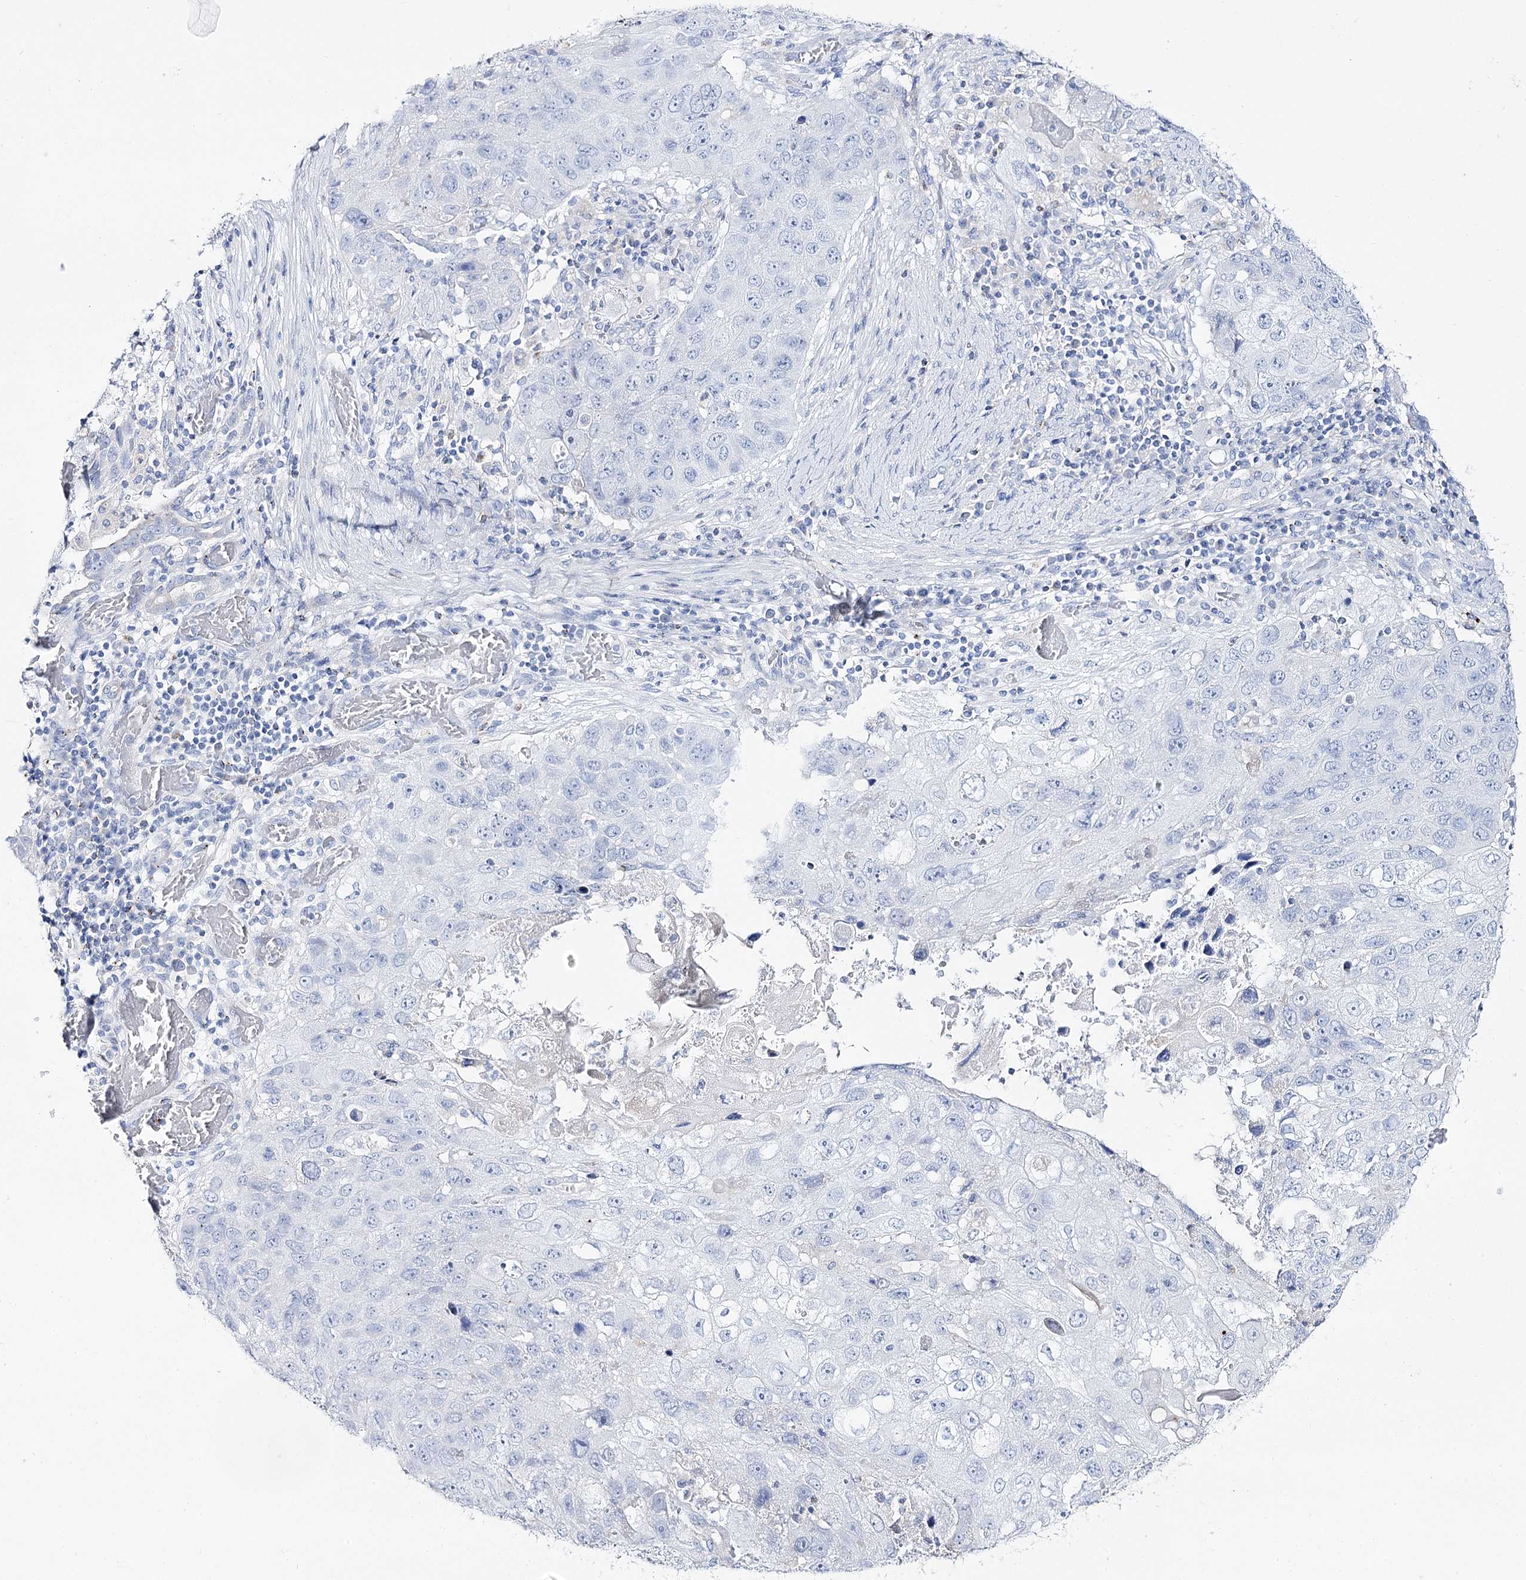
{"staining": {"intensity": "negative", "quantity": "none", "location": "none"}, "tissue": "lung cancer", "cell_type": "Tumor cells", "image_type": "cancer", "snomed": [{"axis": "morphology", "description": "Squamous cell carcinoma, NOS"}, {"axis": "topography", "description": "Lung"}], "caption": "High magnification brightfield microscopy of lung cancer stained with DAB (brown) and counterstained with hematoxylin (blue): tumor cells show no significant positivity. Brightfield microscopy of immunohistochemistry (IHC) stained with DAB (brown) and hematoxylin (blue), captured at high magnification.", "gene": "SLC3A1", "patient": {"sex": "male", "age": 61}}